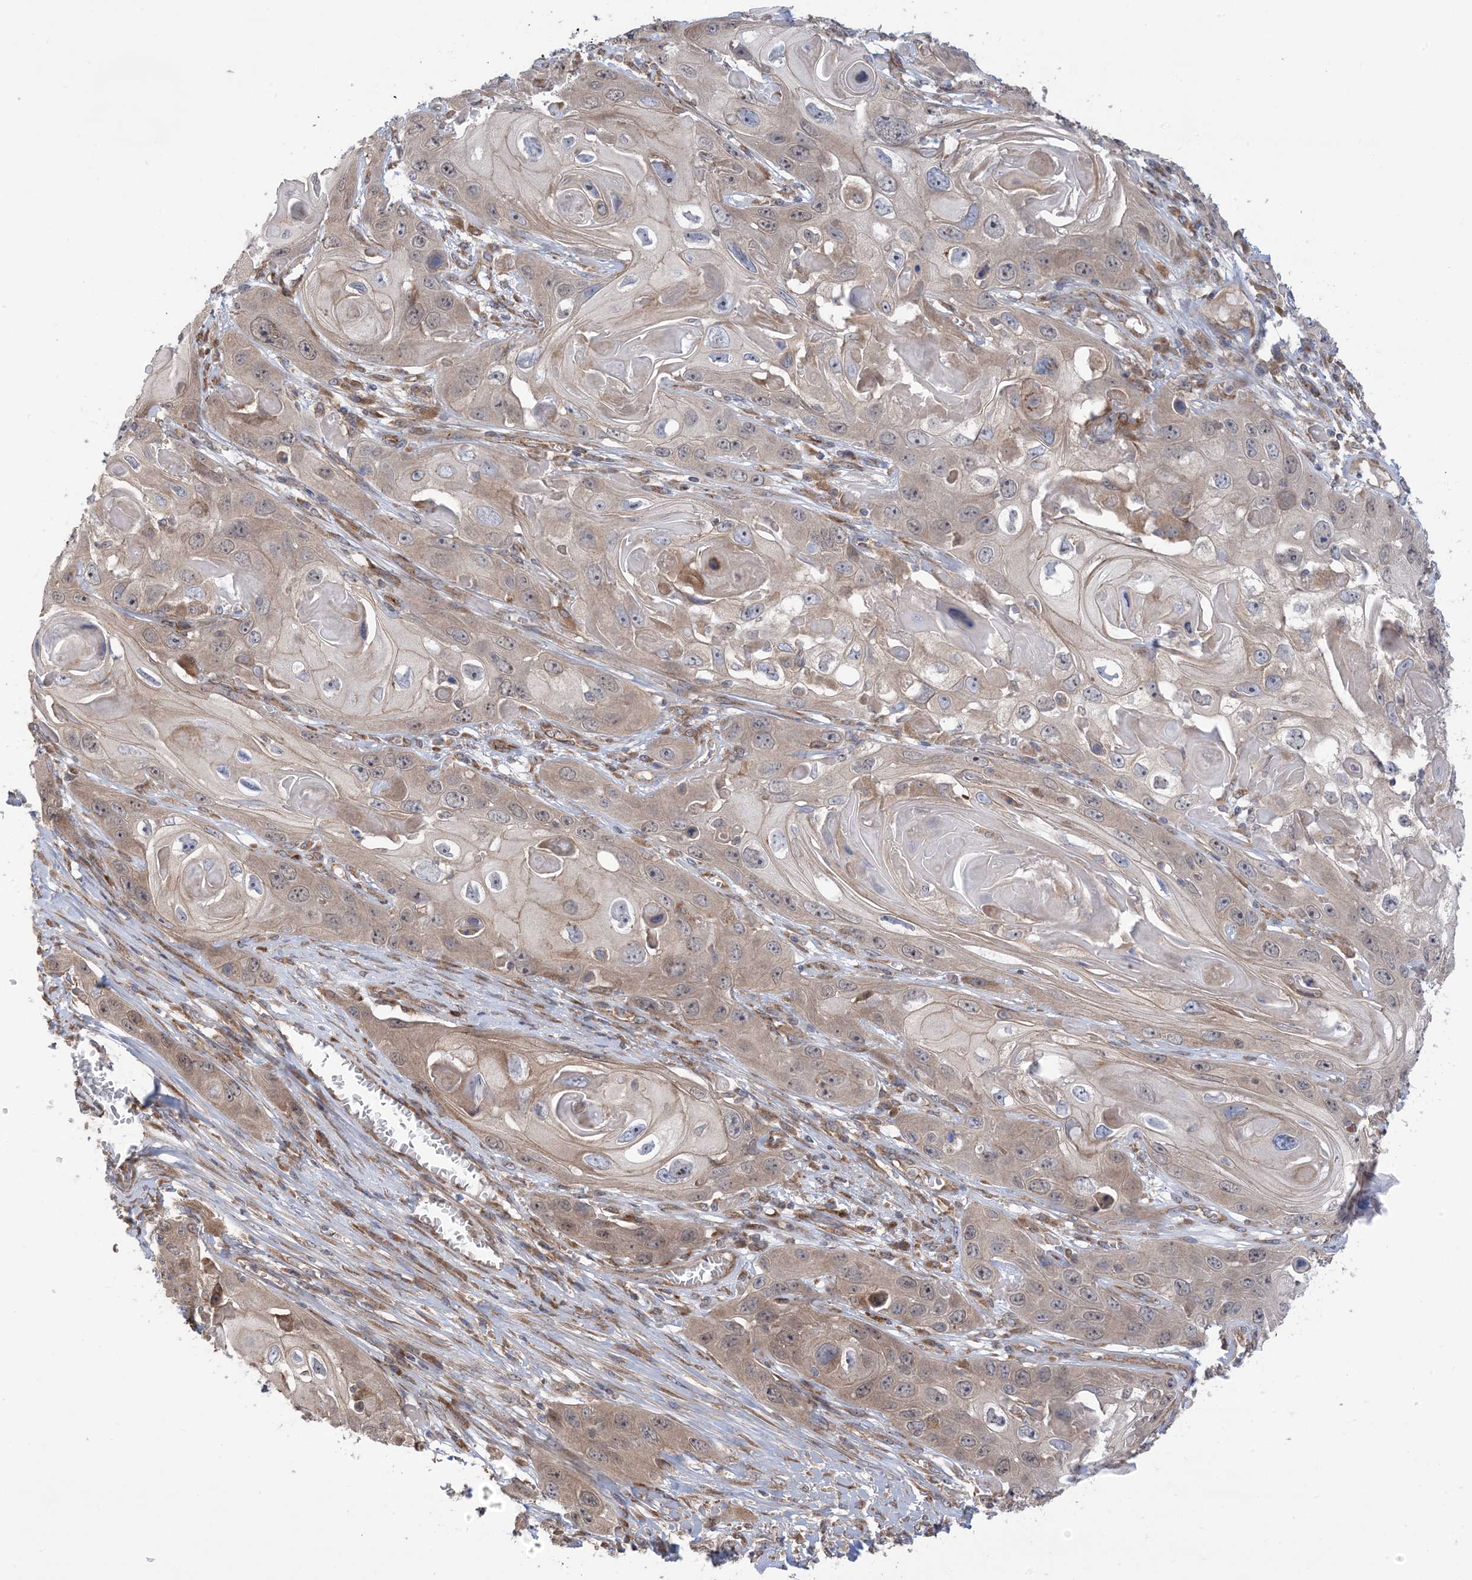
{"staining": {"intensity": "moderate", "quantity": "25%-75%", "location": "cytoplasmic/membranous"}, "tissue": "skin cancer", "cell_type": "Tumor cells", "image_type": "cancer", "snomed": [{"axis": "morphology", "description": "Squamous cell carcinoma, NOS"}, {"axis": "topography", "description": "Skin"}], "caption": "This image displays skin cancer (squamous cell carcinoma) stained with IHC to label a protein in brown. The cytoplasmic/membranous of tumor cells show moderate positivity for the protein. Nuclei are counter-stained blue.", "gene": "CLEC16A", "patient": {"sex": "male", "age": 55}}